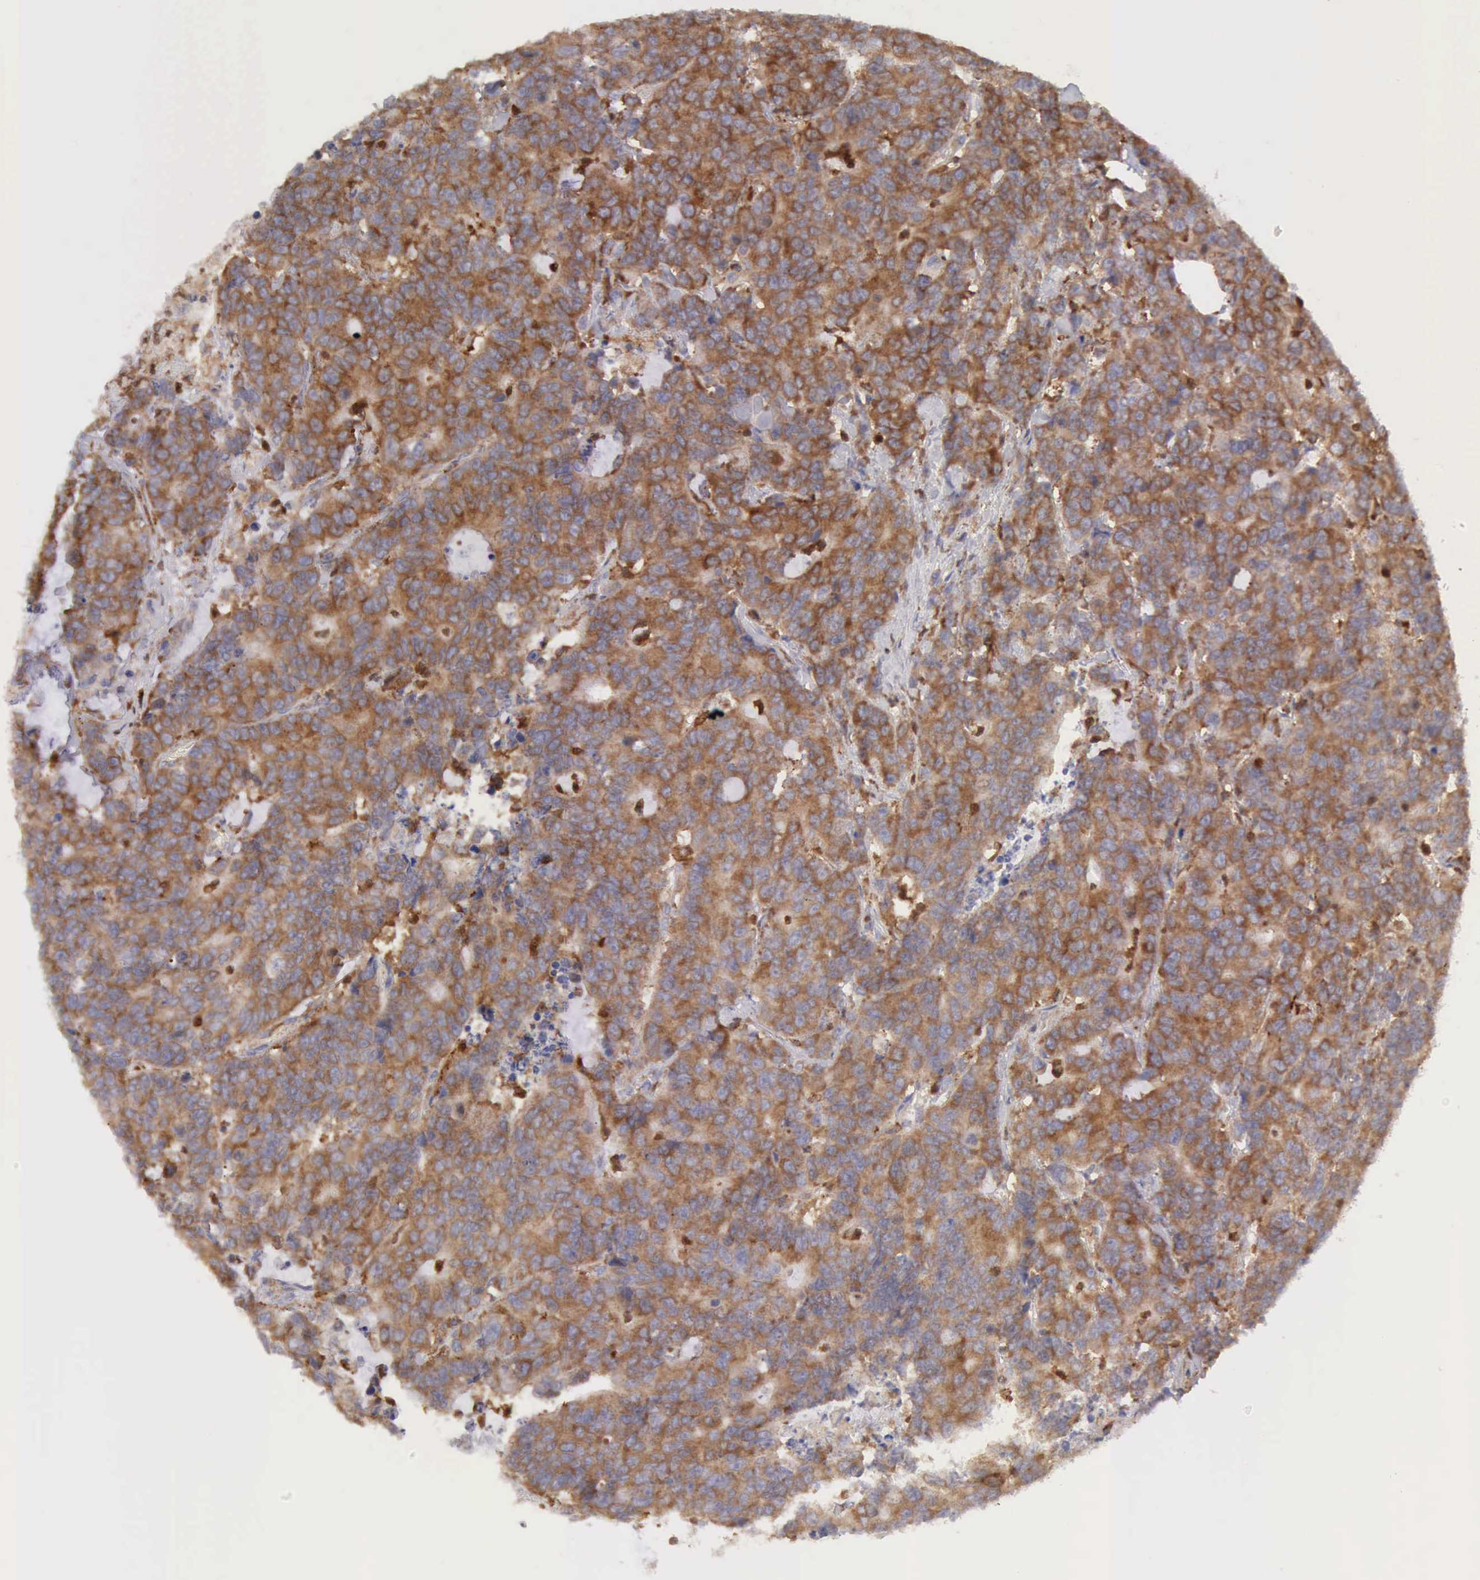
{"staining": {"intensity": "moderate", "quantity": ">75%", "location": "cytoplasmic/membranous"}, "tissue": "colorectal cancer", "cell_type": "Tumor cells", "image_type": "cancer", "snomed": [{"axis": "morphology", "description": "Adenocarcinoma, NOS"}, {"axis": "topography", "description": "Colon"}], "caption": "Immunohistochemical staining of colorectal cancer displays moderate cytoplasmic/membranous protein expression in about >75% of tumor cells.", "gene": "ARHGAP4", "patient": {"sex": "female", "age": 86}}